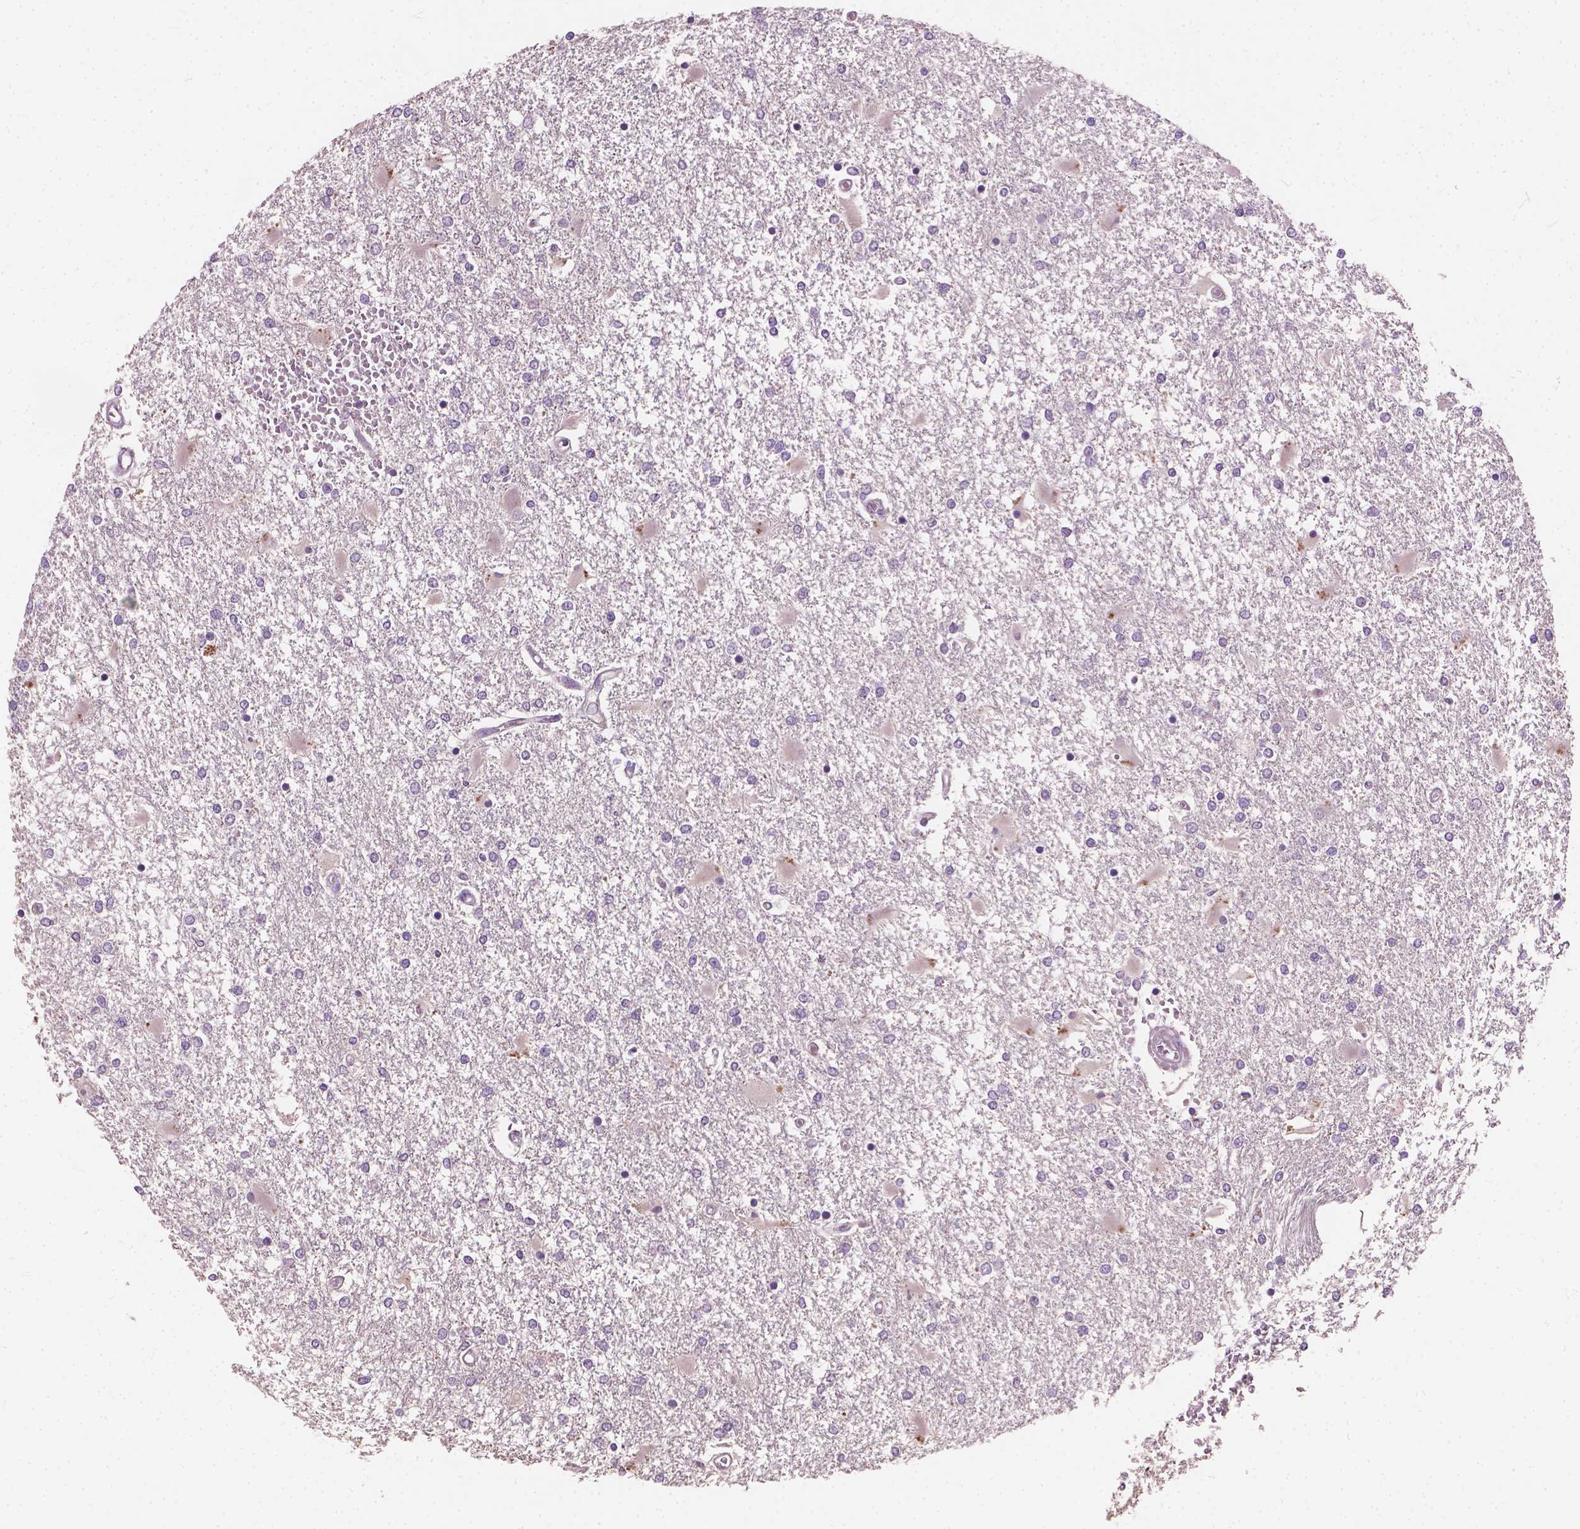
{"staining": {"intensity": "negative", "quantity": "none", "location": "none"}, "tissue": "glioma", "cell_type": "Tumor cells", "image_type": "cancer", "snomed": [{"axis": "morphology", "description": "Glioma, malignant, High grade"}, {"axis": "topography", "description": "Cerebral cortex"}], "caption": "Tumor cells are negative for brown protein staining in malignant glioma (high-grade). The staining was performed using DAB to visualize the protein expression in brown, while the nuclei were stained in blue with hematoxylin (Magnification: 20x).", "gene": "KRT17", "patient": {"sex": "male", "age": 79}}